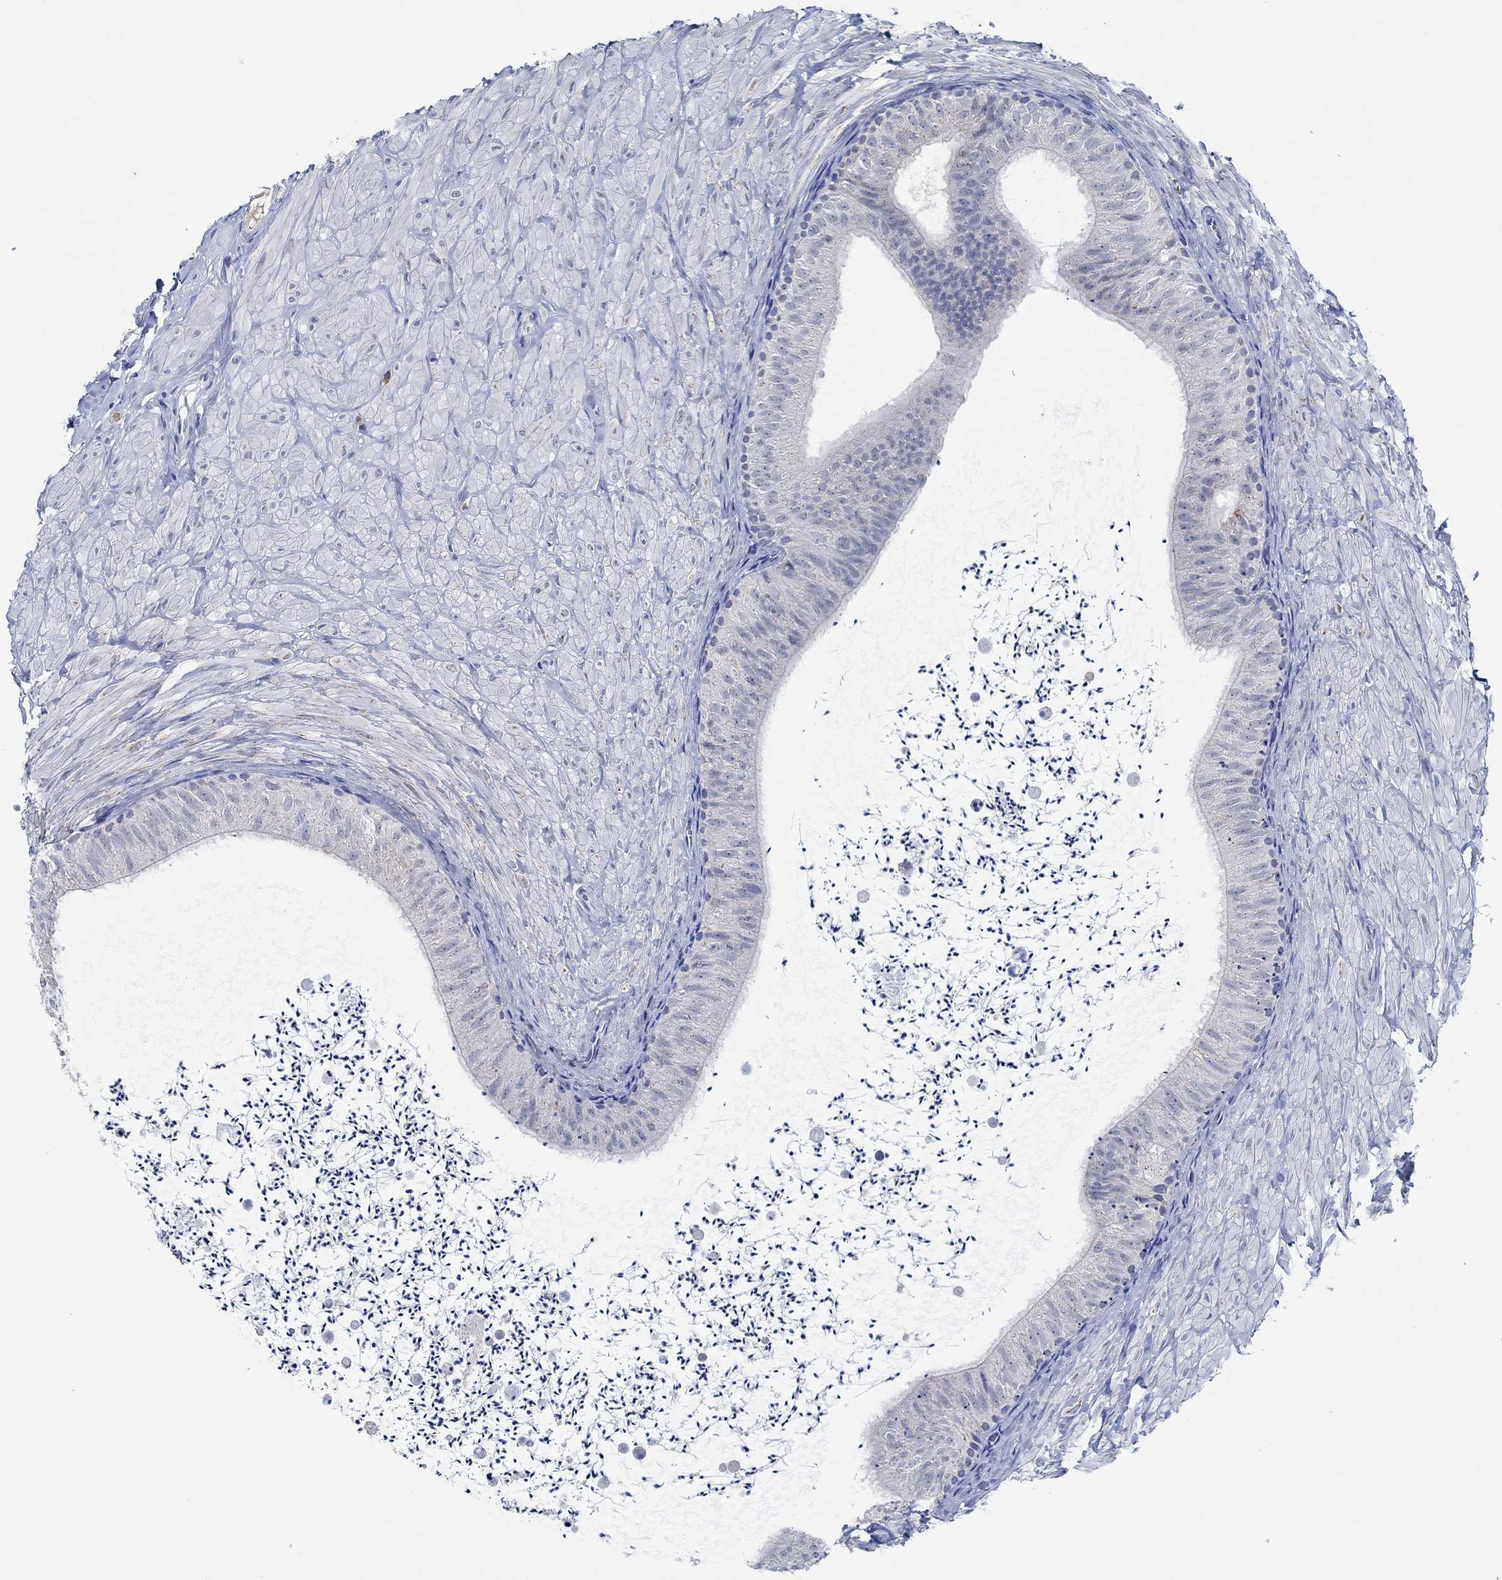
{"staining": {"intensity": "negative", "quantity": "none", "location": "none"}, "tissue": "epididymis", "cell_type": "Glandular cells", "image_type": "normal", "snomed": [{"axis": "morphology", "description": "Normal tissue, NOS"}, {"axis": "topography", "description": "Epididymis"}], "caption": "IHC of normal epididymis reveals no staining in glandular cells.", "gene": "CPM", "patient": {"sex": "male", "age": 32}}